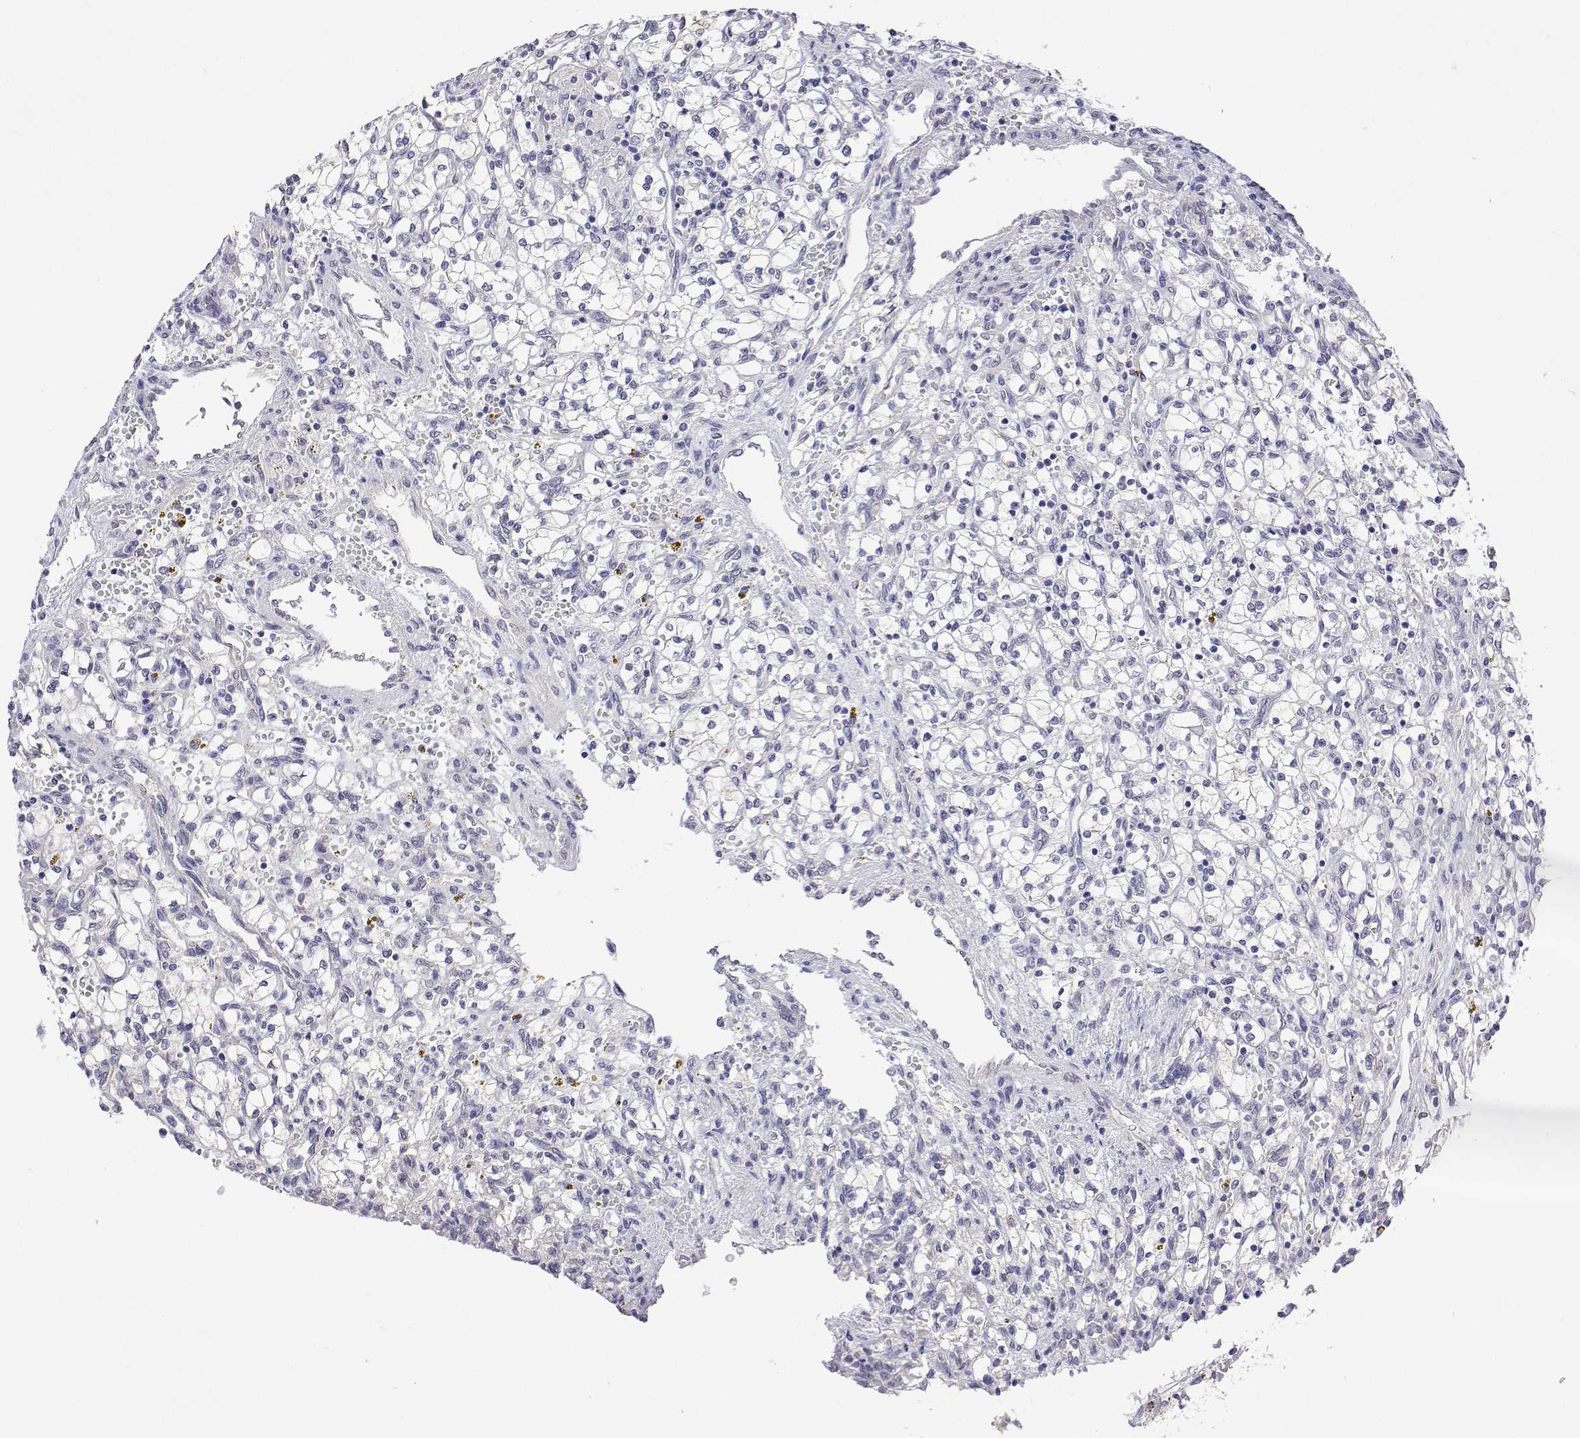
{"staining": {"intensity": "negative", "quantity": "none", "location": "none"}, "tissue": "renal cancer", "cell_type": "Tumor cells", "image_type": "cancer", "snomed": [{"axis": "morphology", "description": "Adenocarcinoma, NOS"}, {"axis": "topography", "description": "Kidney"}], "caption": "Adenocarcinoma (renal) stained for a protein using immunohistochemistry (IHC) exhibits no positivity tumor cells.", "gene": "PLCB1", "patient": {"sex": "female", "age": 64}}